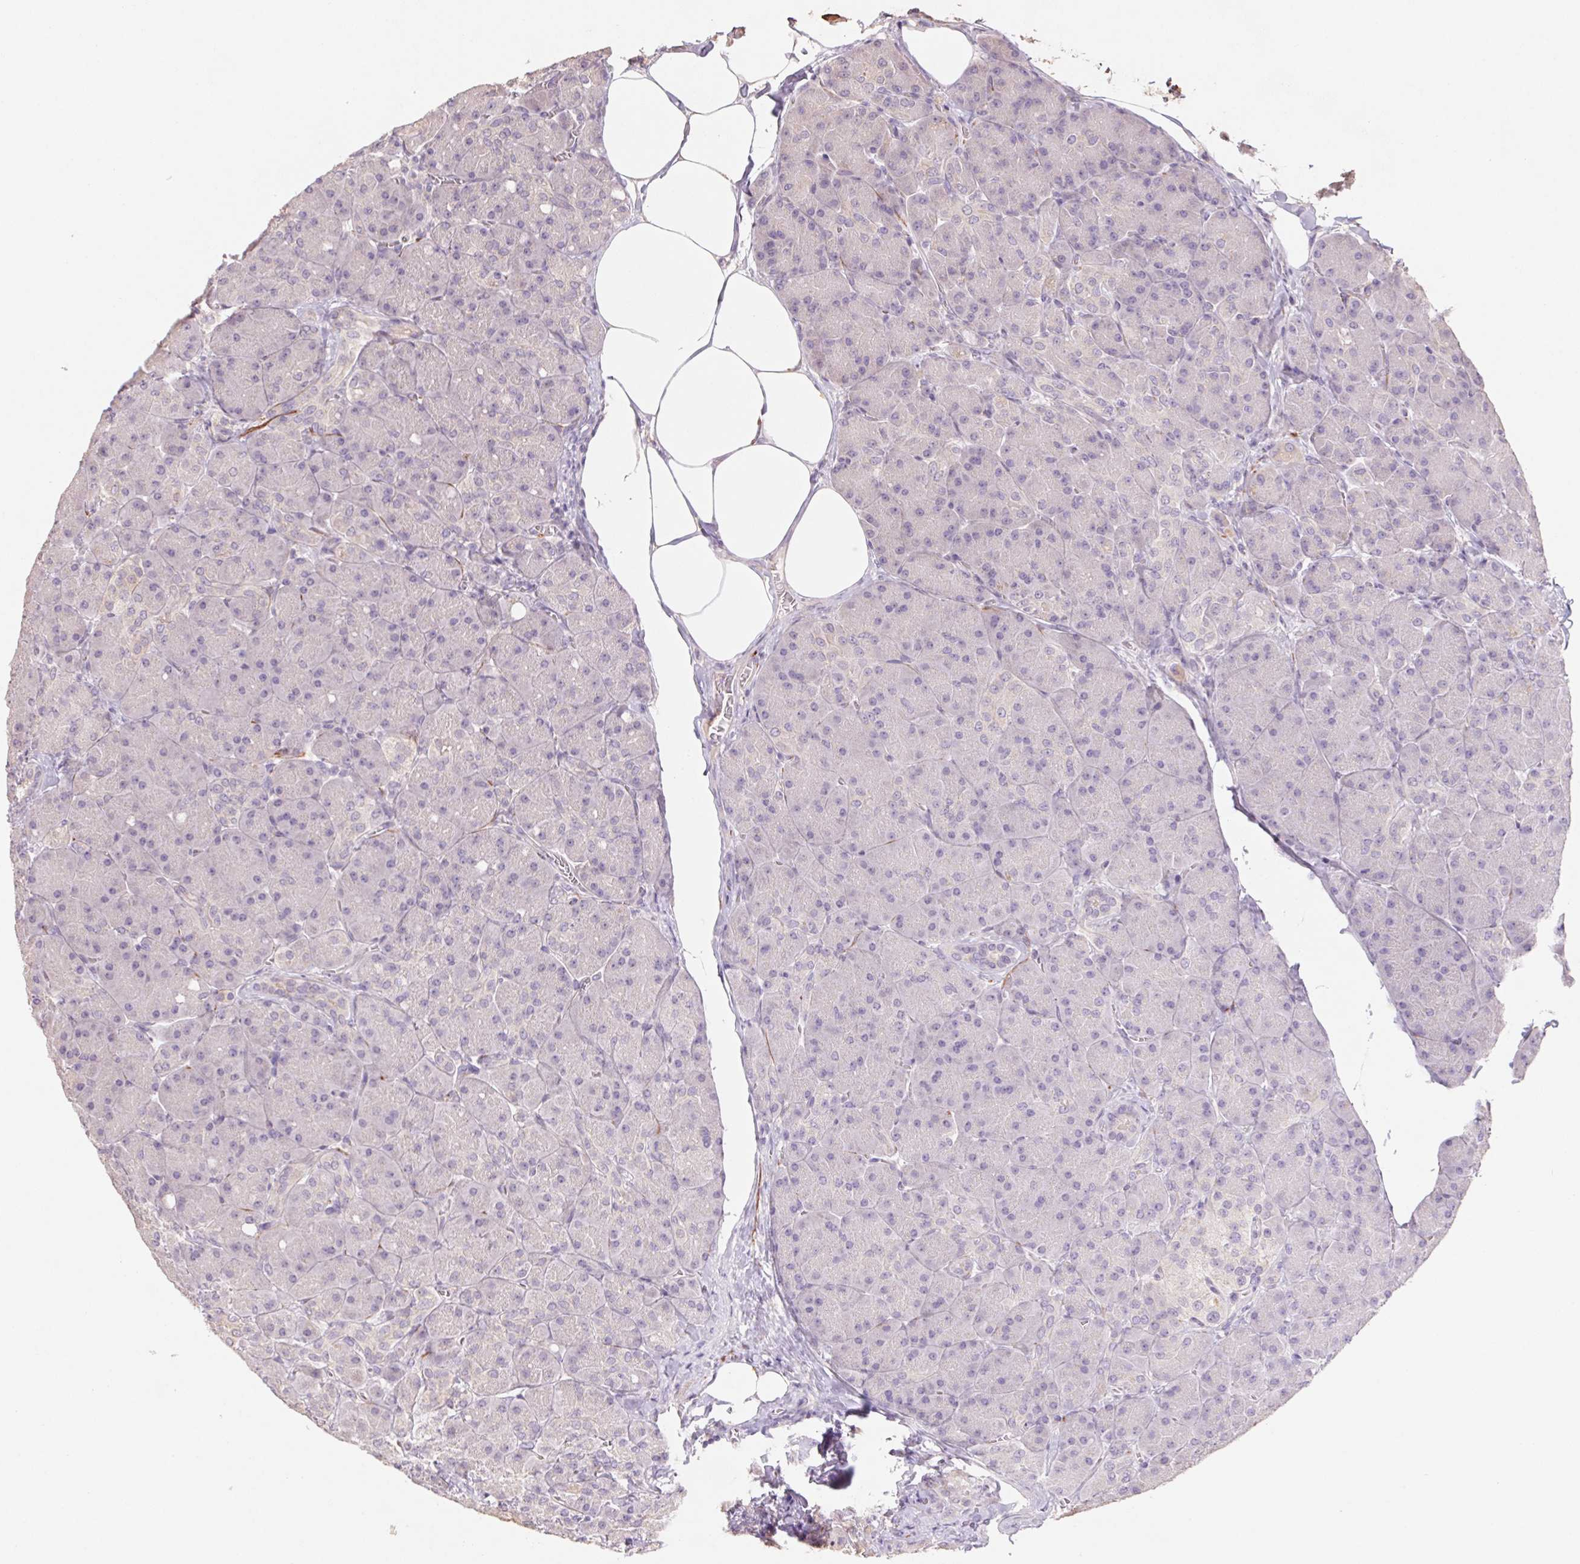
{"staining": {"intensity": "negative", "quantity": "none", "location": "none"}, "tissue": "pancreas", "cell_type": "Exocrine glandular cells", "image_type": "normal", "snomed": [{"axis": "morphology", "description": "Normal tissue, NOS"}, {"axis": "topography", "description": "Pancreas"}], "caption": "This image is of benign pancreas stained with immunohistochemistry (IHC) to label a protein in brown with the nuclei are counter-stained blue. There is no expression in exocrine glandular cells. (Stains: DAB immunohistochemistry with hematoxylin counter stain, Microscopy: brightfield microscopy at high magnification).", "gene": "GRM2", "patient": {"sex": "male", "age": 55}}